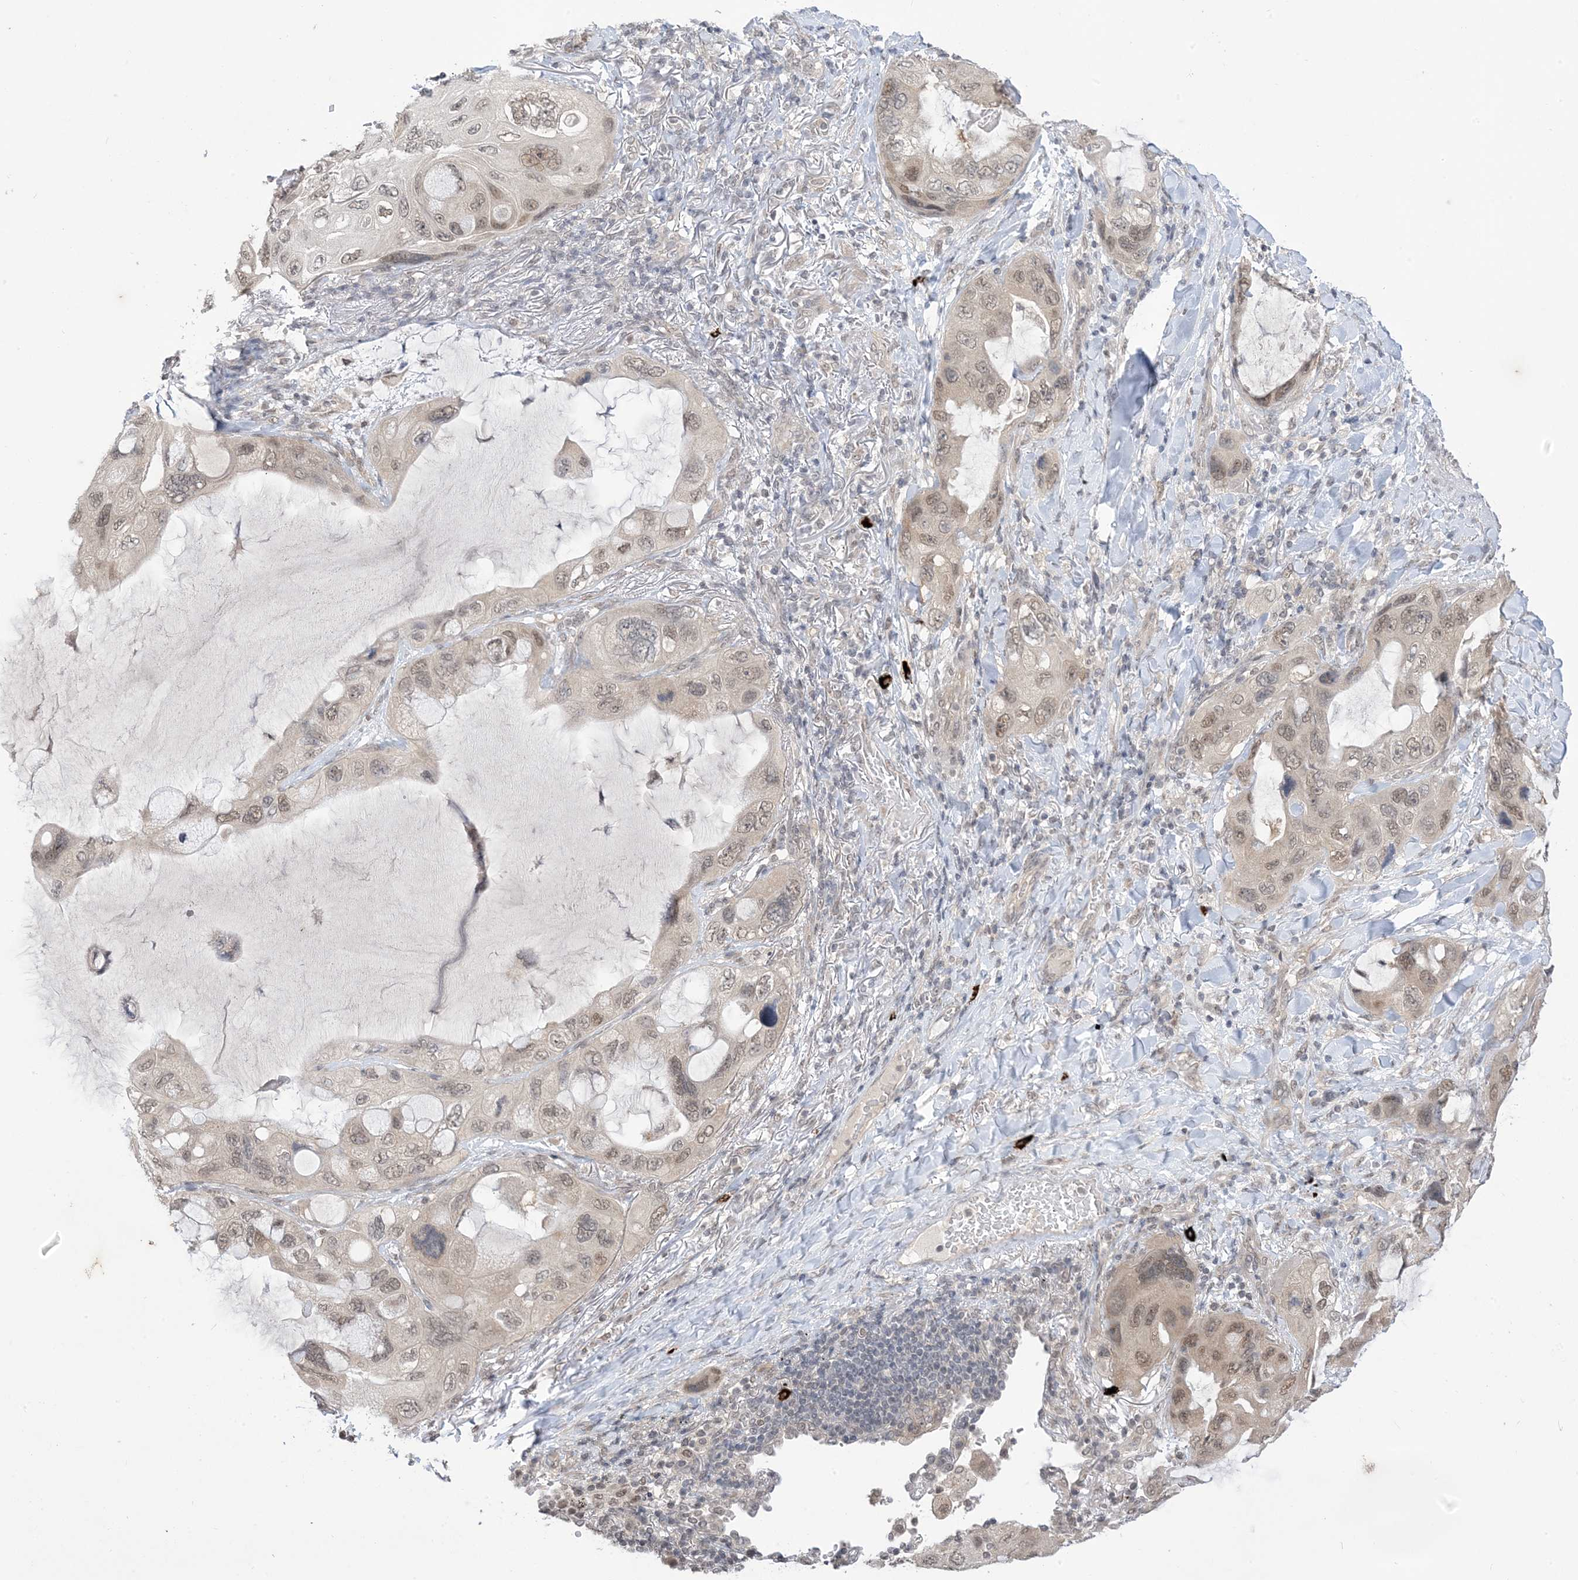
{"staining": {"intensity": "moderate", "quantity": "<25%", "location": "nuclear"}, "tissue": "lung cancer", "cell_type": "Tumor cells", "image_type": "cancer", "snomed": [{"axis": "morphology", "description": "Squamous cell carcinoma, NOS"}, {"axis": "topography", "description": "Lung"}], "caption": "Lung cancer stained for a protein exhibits moderate nuclear positivity in tumor cells. (Brightfield microscopy of DAB IHC at high magnification).", "gene": "RANBP9", "patient": {"sex": "female", "age": 73}}